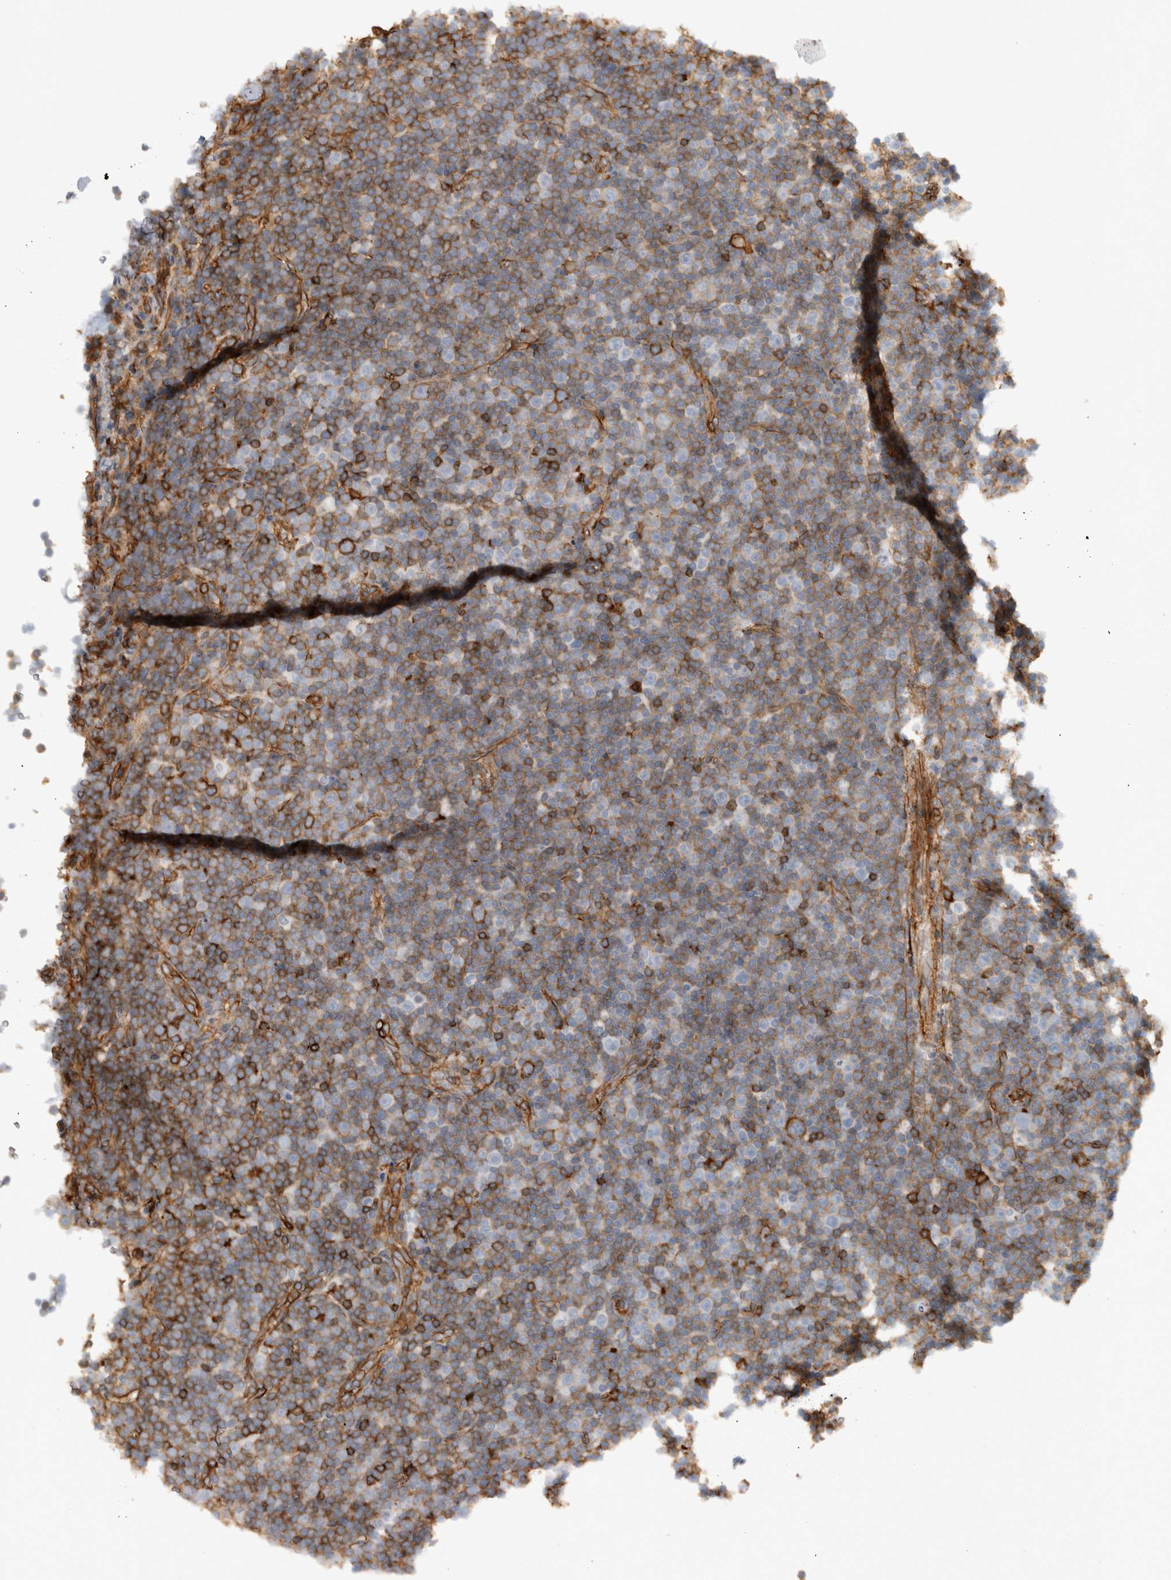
{"staining": {"intensity": "moderate", "quantity": "25%-75%", "location": "cytoplasmic/membranous"}, "tissue": "lymphoma", "cell_type": "Tumor cells", "image_type": "cancer", "snomed": [{"axis": "morphology", "description": "Malignant lymphoma, non-Hodgkin's type, Low grade"}, {"axis": "topography", "description": "Lymph node"}], "caption": "Immunohistochemical staining of human lymphoma exhibits moderate cytoplasmic/membranous protein expression in approximately 25%-75% of tumor cells.", "gene": "AHNAK", "patient": {"sex": "female", "age": 67}}